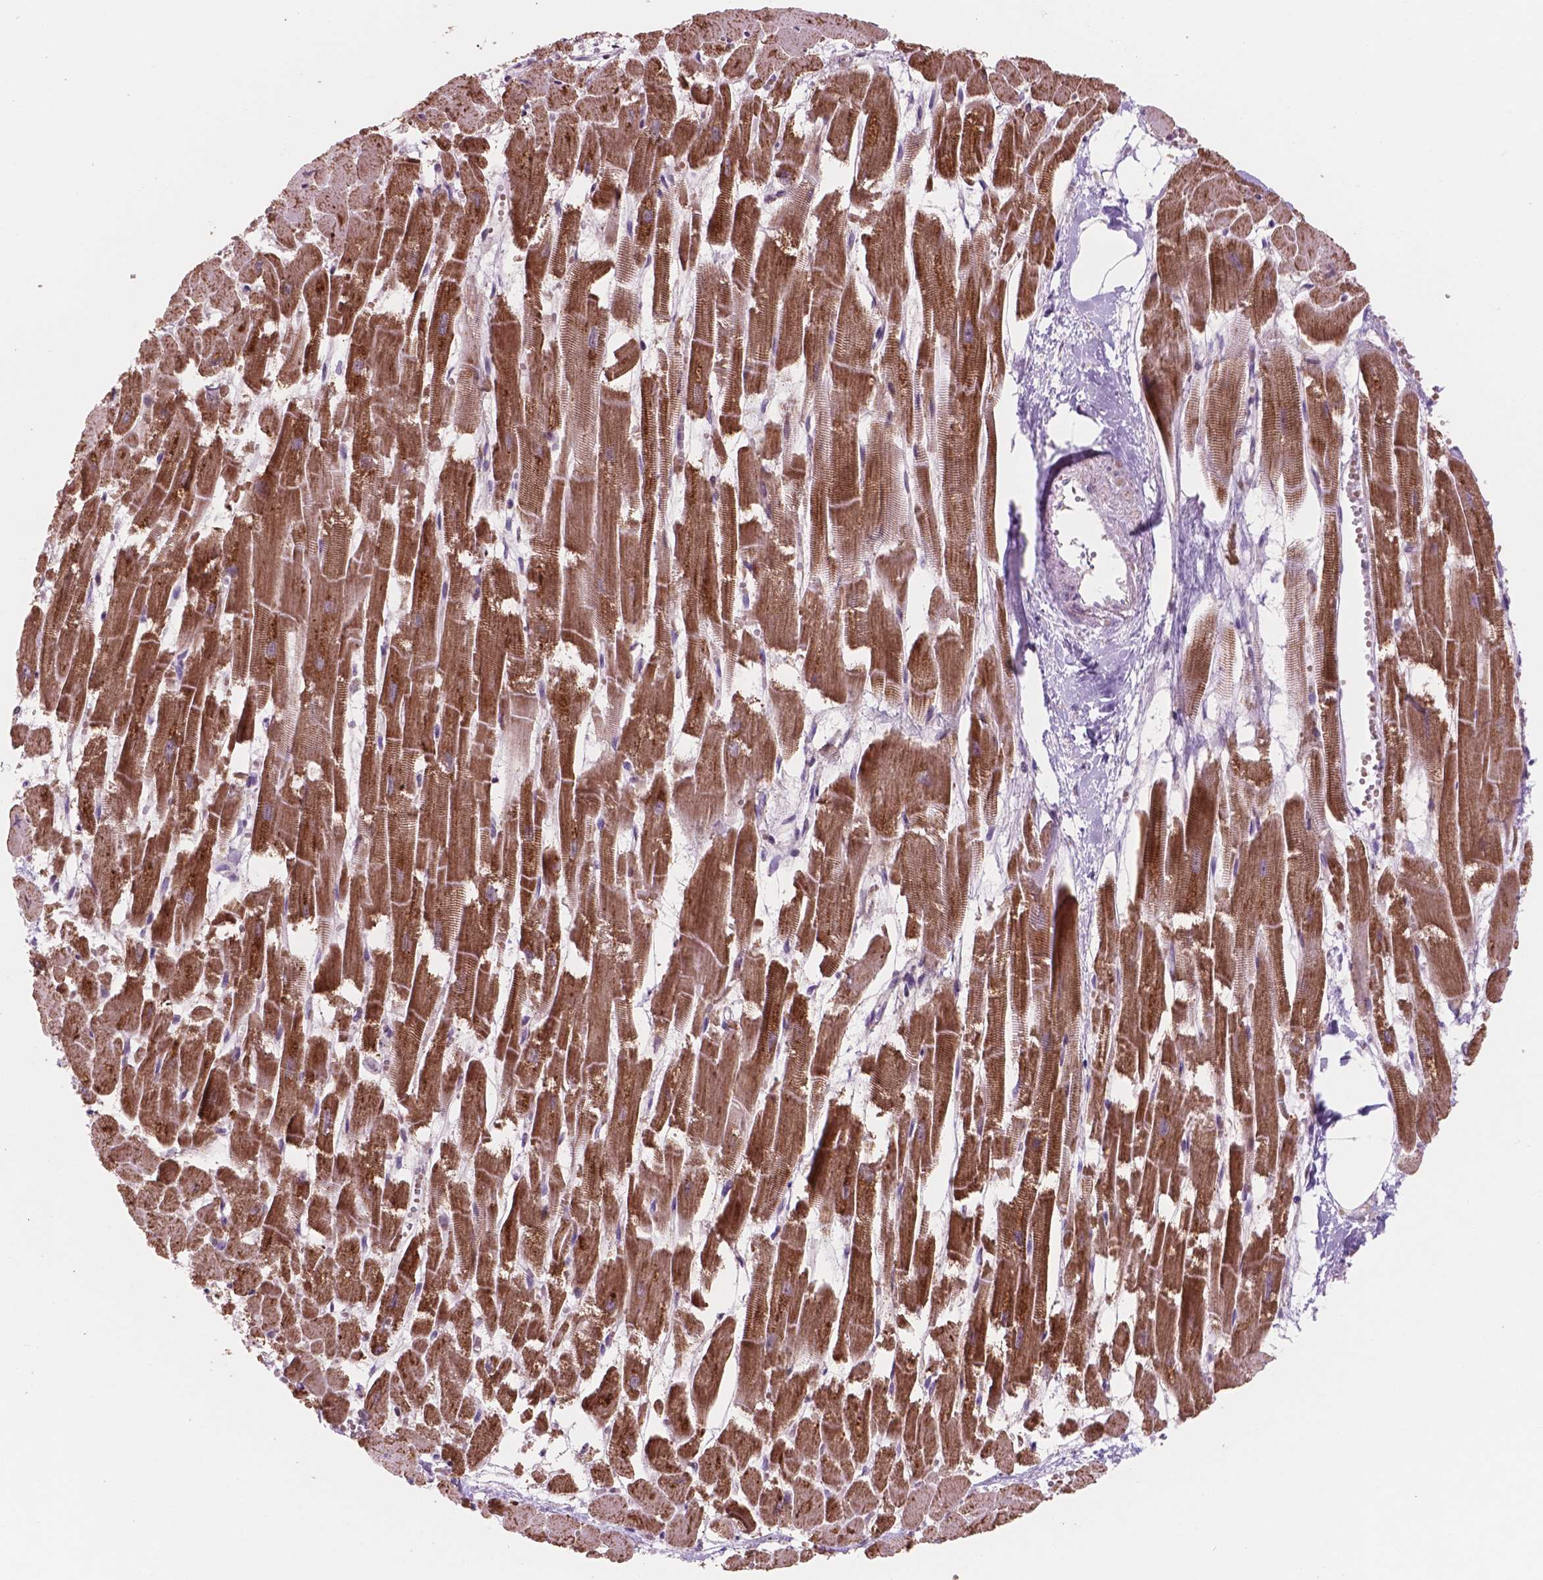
{"staining": {"intensity": "moderate", "quantity": ">75%", "location": "cytoplasmic/membranous"}, "tissue": "heart muscle", "cell_type": "Cardiomyocytes", "image_type": "normal", "snomed": [{"axis": "morphology", "description": "Normal tissue, NOS"}, {"axis": "topography", "description": "Heart"}], "caption": "Protein staining of unremarkable heart muscle reveals moderate cytoplasmic/membranous positivity in about >75% of cardiomyocytes.", "gene": "NDUFA10", "patient": {"sex": "female", "age": 52}}